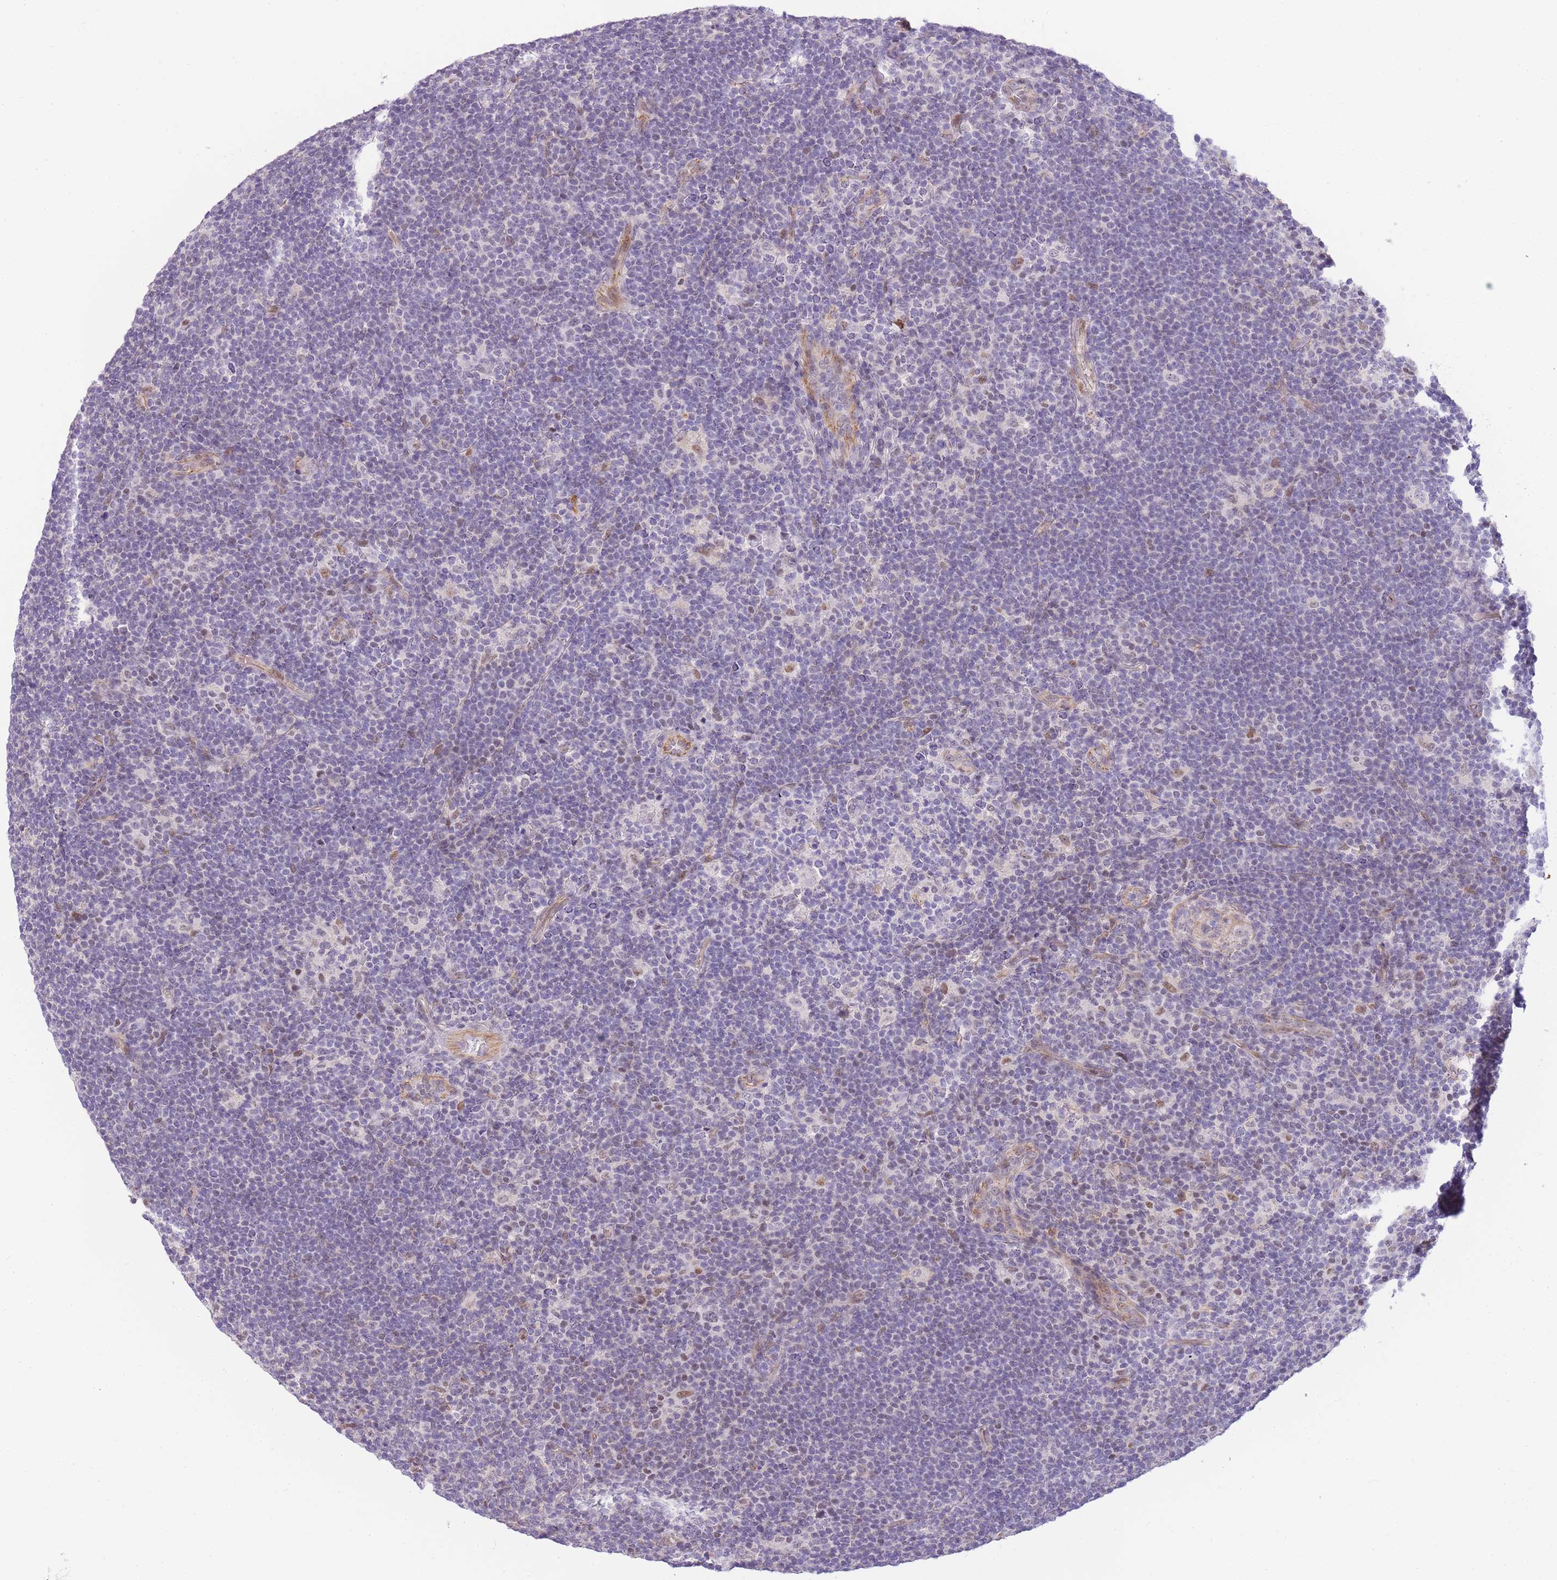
{"staining": {"intensity": "negative", "quantity": "none", "location": "none"}, "tissue": "lymphoma", "cell_type": "Tumor cells", "image_type": "cancer", "snomed": [{"axis": "morphology", "description": "Hodgkin's disease, NOS"}, {"axis": "topography", "description": "Lymph node"}], "caption": "Immunohistochemistry (IHC) of lymphoma exhibits no staining in tumor cells.", "gene": "CLBA1", "patient": {"sex": "female", "age": 57}}